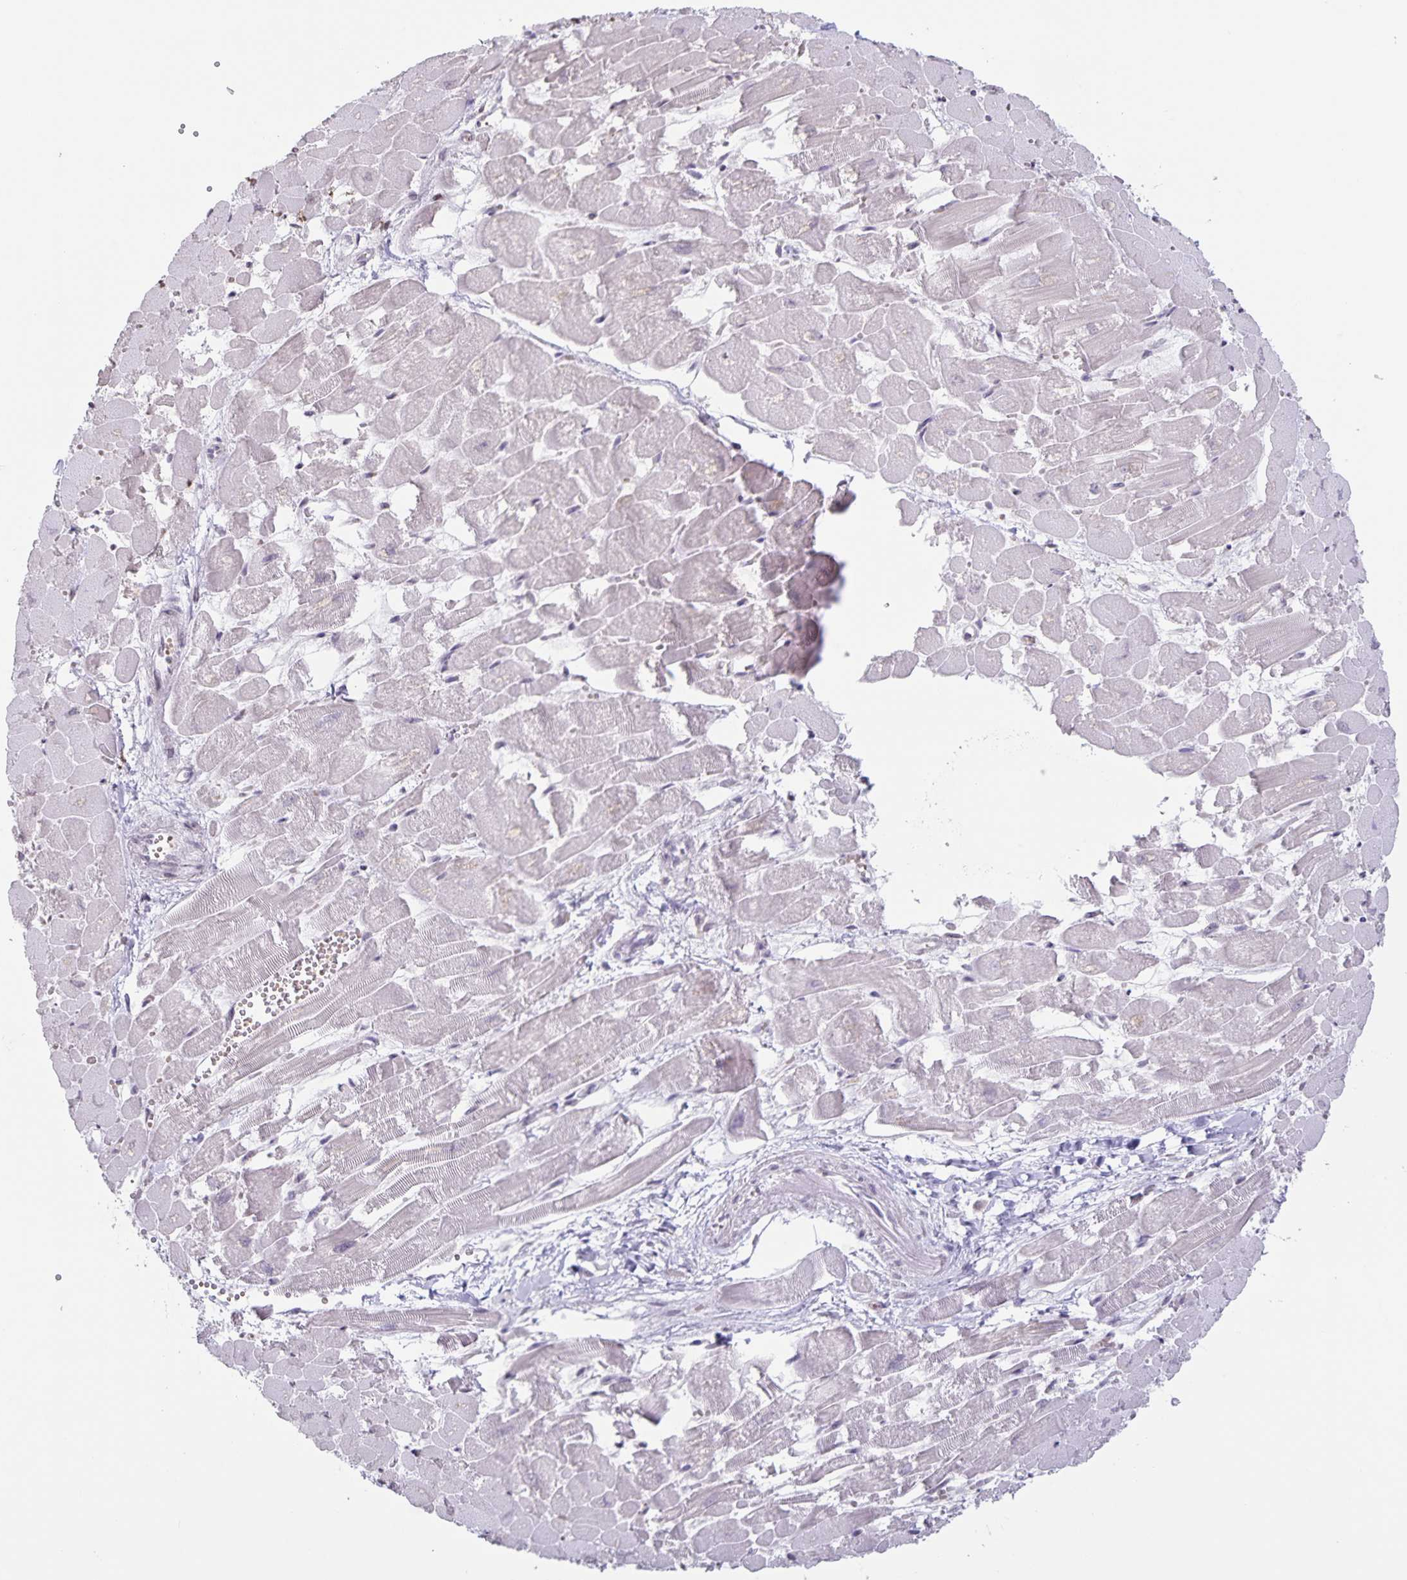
{"staining": {"intensity": "negative", "quantity": "none", "location": "none"}, "tissue": "heart muscle", "cell_type": "Cardiomyocytes", "image_type": "normal", "snomed": [{"axis": "morphology", "description": "Normal tissue, NOS"}, {"axis": "topography", "description": "Heart"}], "caption": "The photomicrograph demonstrates no significant expression in cardiomyocytes of heart muscle.", "gene": "AQP4", "patient": {"sex": "female", "age": 52}}